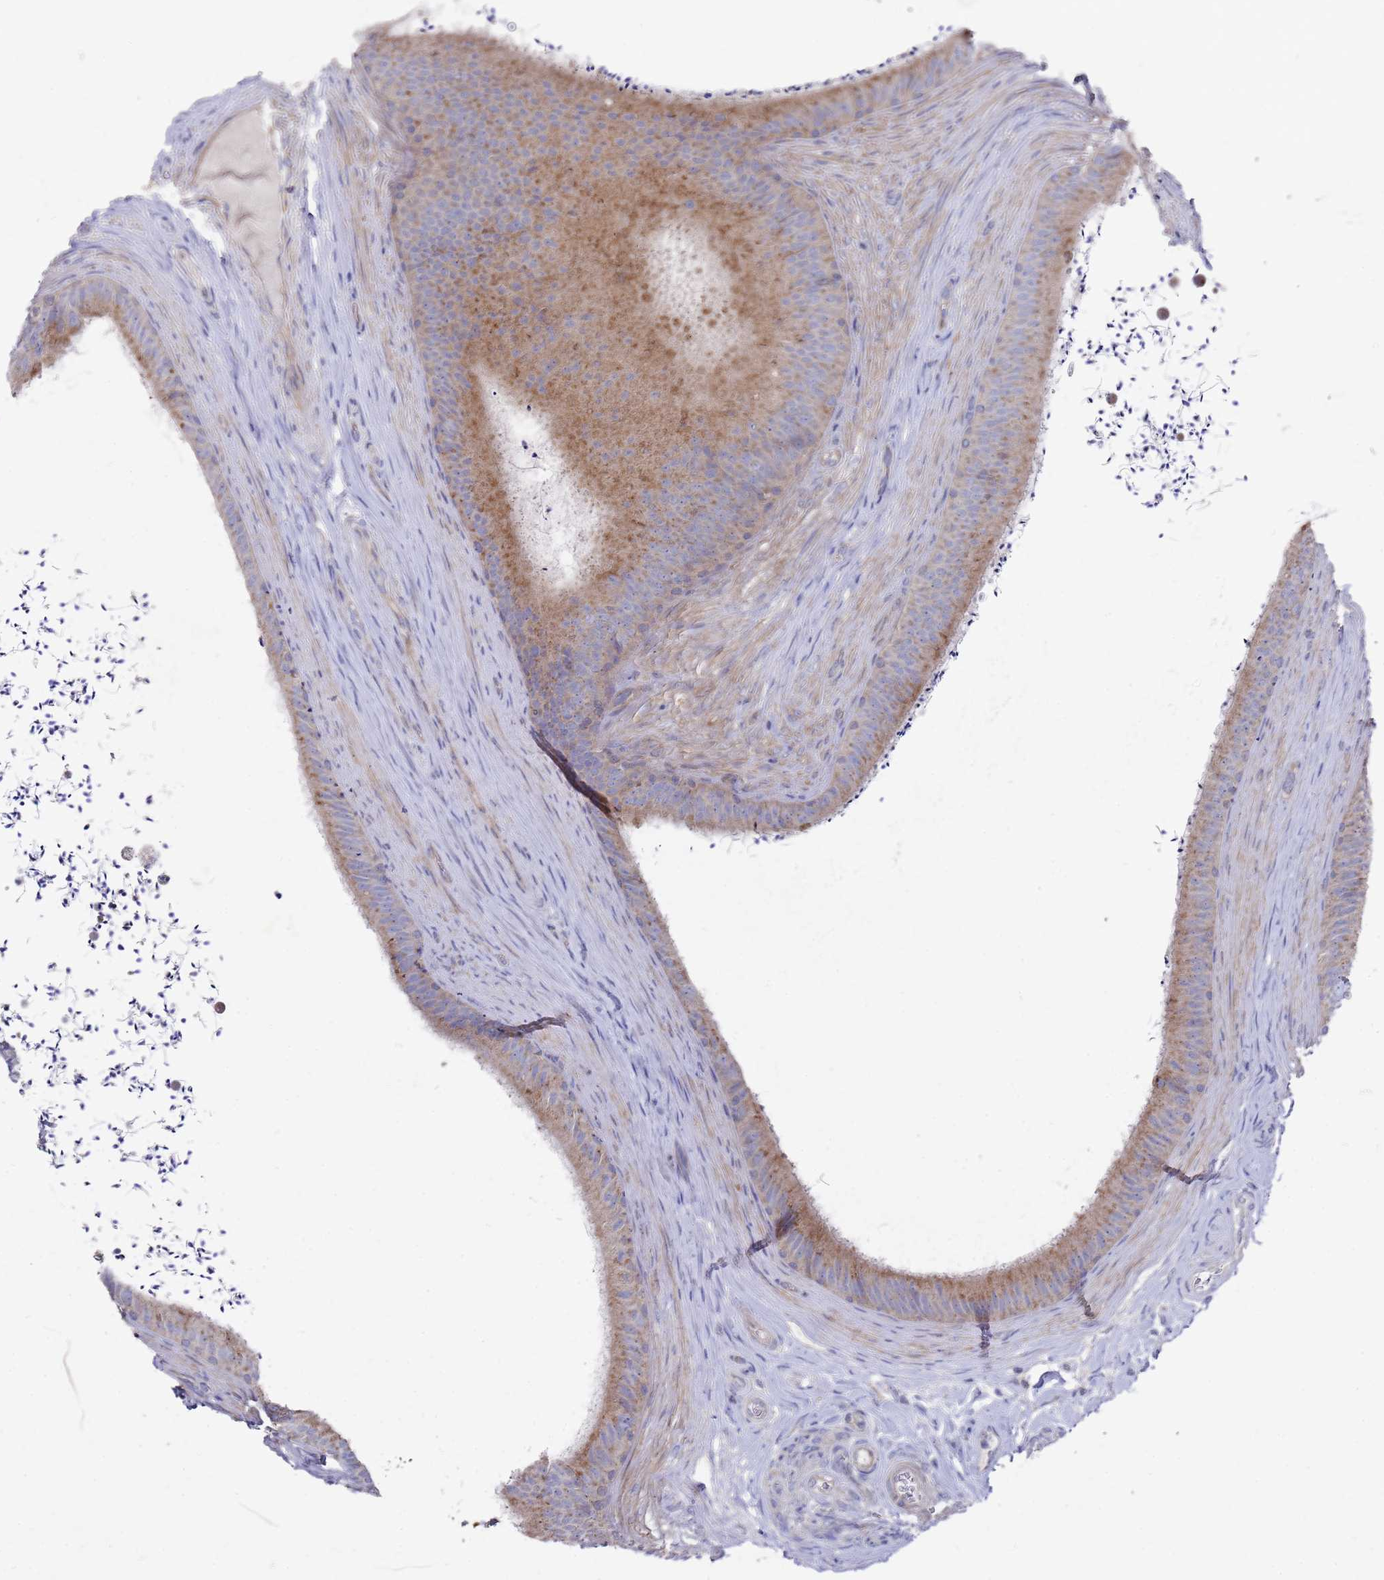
{"staining": {"intensity": "moderate", "quantity": "25%-75%", "location": "cytoplasmic/membranous"}, "tissue": "epididymis", "cell_type": "Glandular cells", "image_type": "normal", "snomed": [{"axis": "morphology", "description": "Normal tissue, NOS"}, {"axis": "topography", "description": "Testis"}, {"axis": "topography", "description": "Epididymis"}], "caption": "DAB immunohistochemical staining of benign epididymis reveals moderate cytoplasmic/membranous protein staining in approximately 25%-75% of glandular cells.", "gene": "SCAPER", "patient": {"sex": "male", "age": 41}}